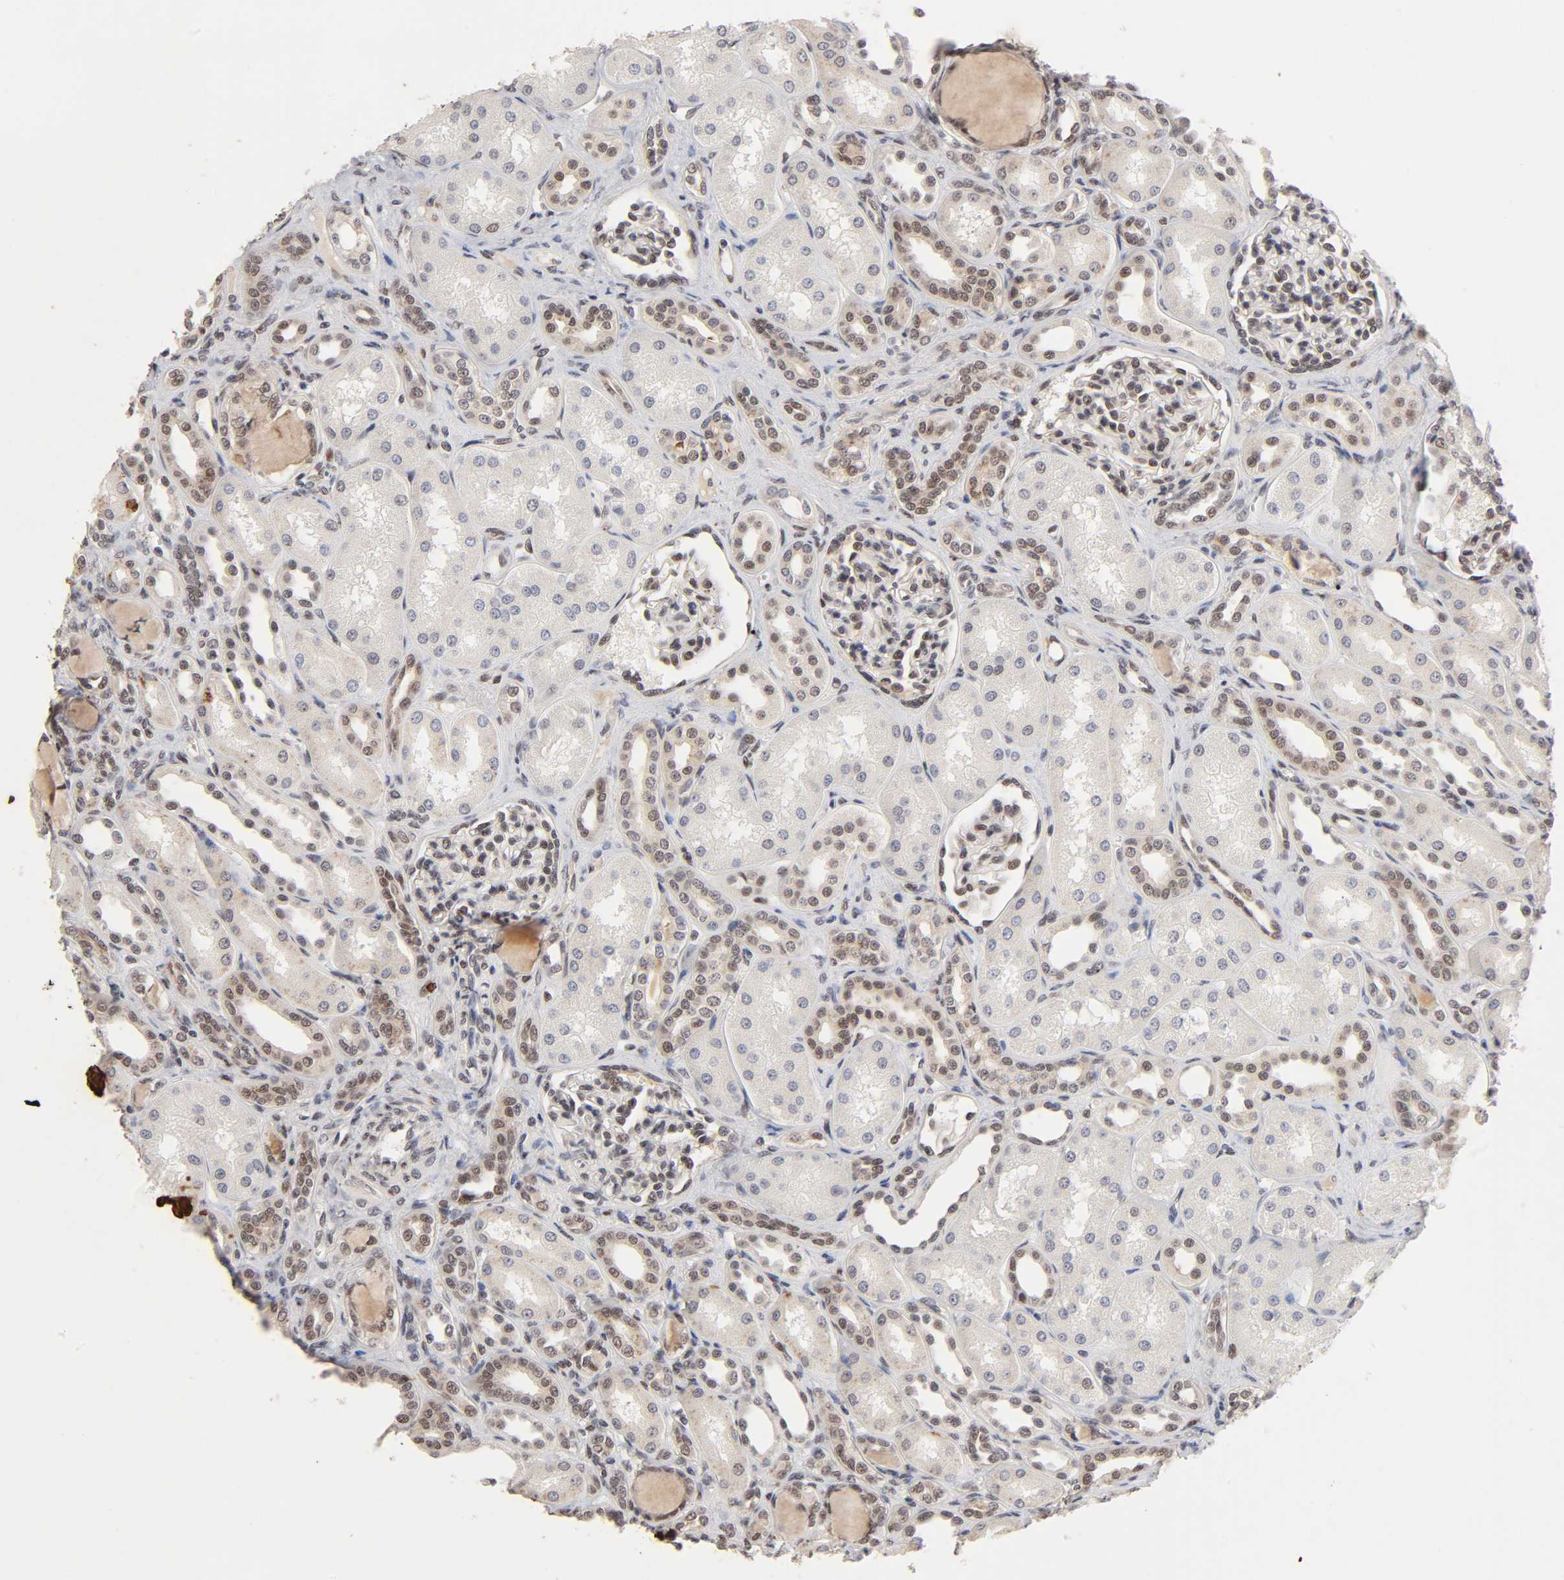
{"staining": {"intensity": "moderate", "quantity": "<25%", "location": "nuclear"}, "tissue": "kidney", "cell_type": "Cells in glomeruli", "image_type": "normal", "snomed": [{"axis": "morphology", "description": "Normal tissue, NOS"}, {"axis": "topography", "description": "Kidney"}], "caption": "Normal kidney reveals moderate nuclear positivity in approximately <25% of cells in glomeruli.", "gene": "EP300", "patient": {"sex": "male", "age": 7}}